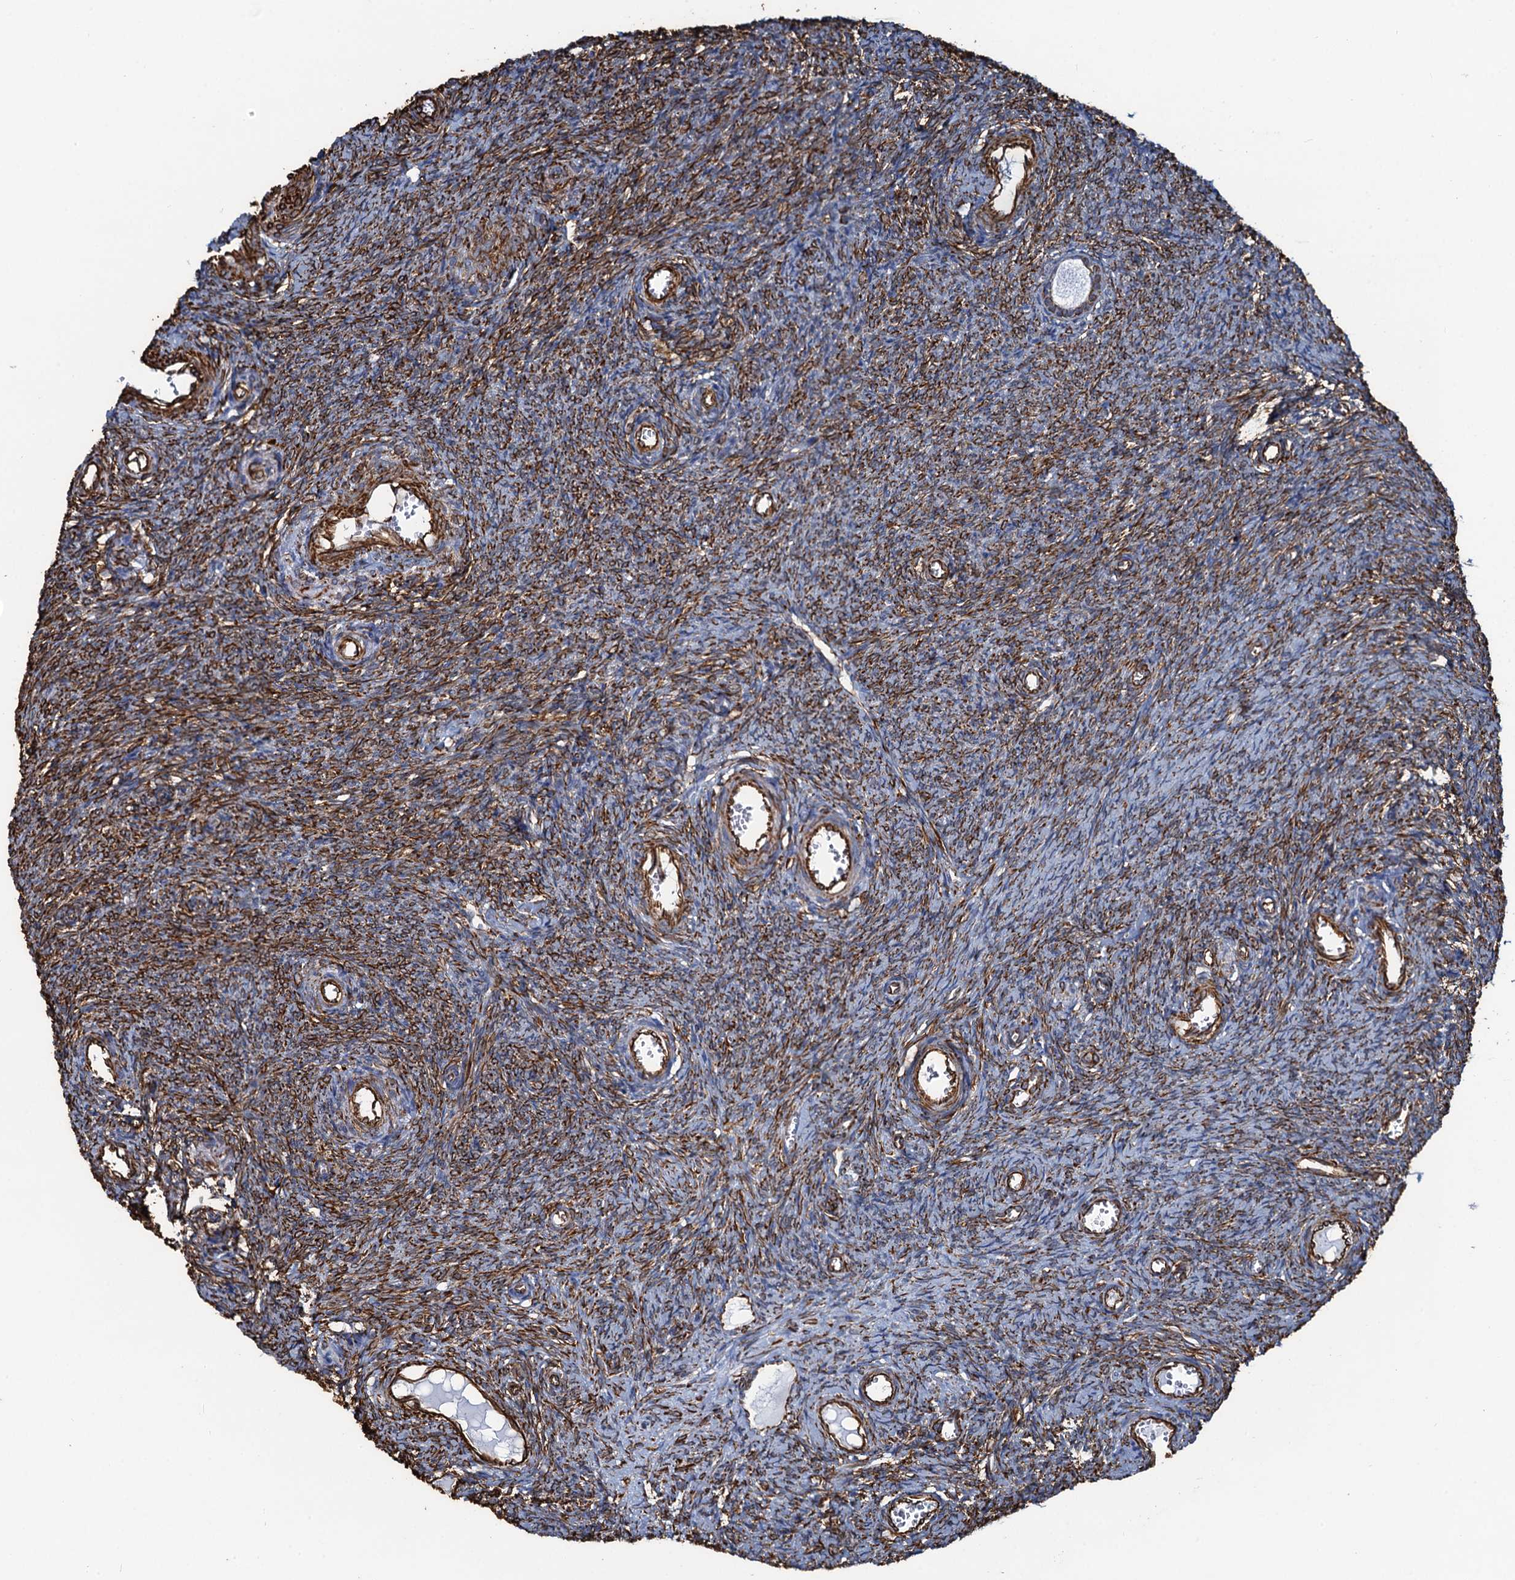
{"staining": {"intensity": "weak", "quantity": "25%-75%", "location": "cytoplasmic/membranous"}, "tissue": "ovary", "cell_type": "Follicle cells", "image_type": "normal", "snomed": [{"axis": "morphology", "description": "Normal tissue, NOS"}, {"axis": "topography", "description": "Ovary"}], "caption": "High-power microscopy captured an IHC photomicrograph of benign ovary, revealing weak cytoplasmic/membranous expression in about 25%-75% of follicle cells. (Brightfield microscopy of DAB IHC at high magnification).", "gene": "PGM2", "patient": {"sex": "female", "age": 44}}